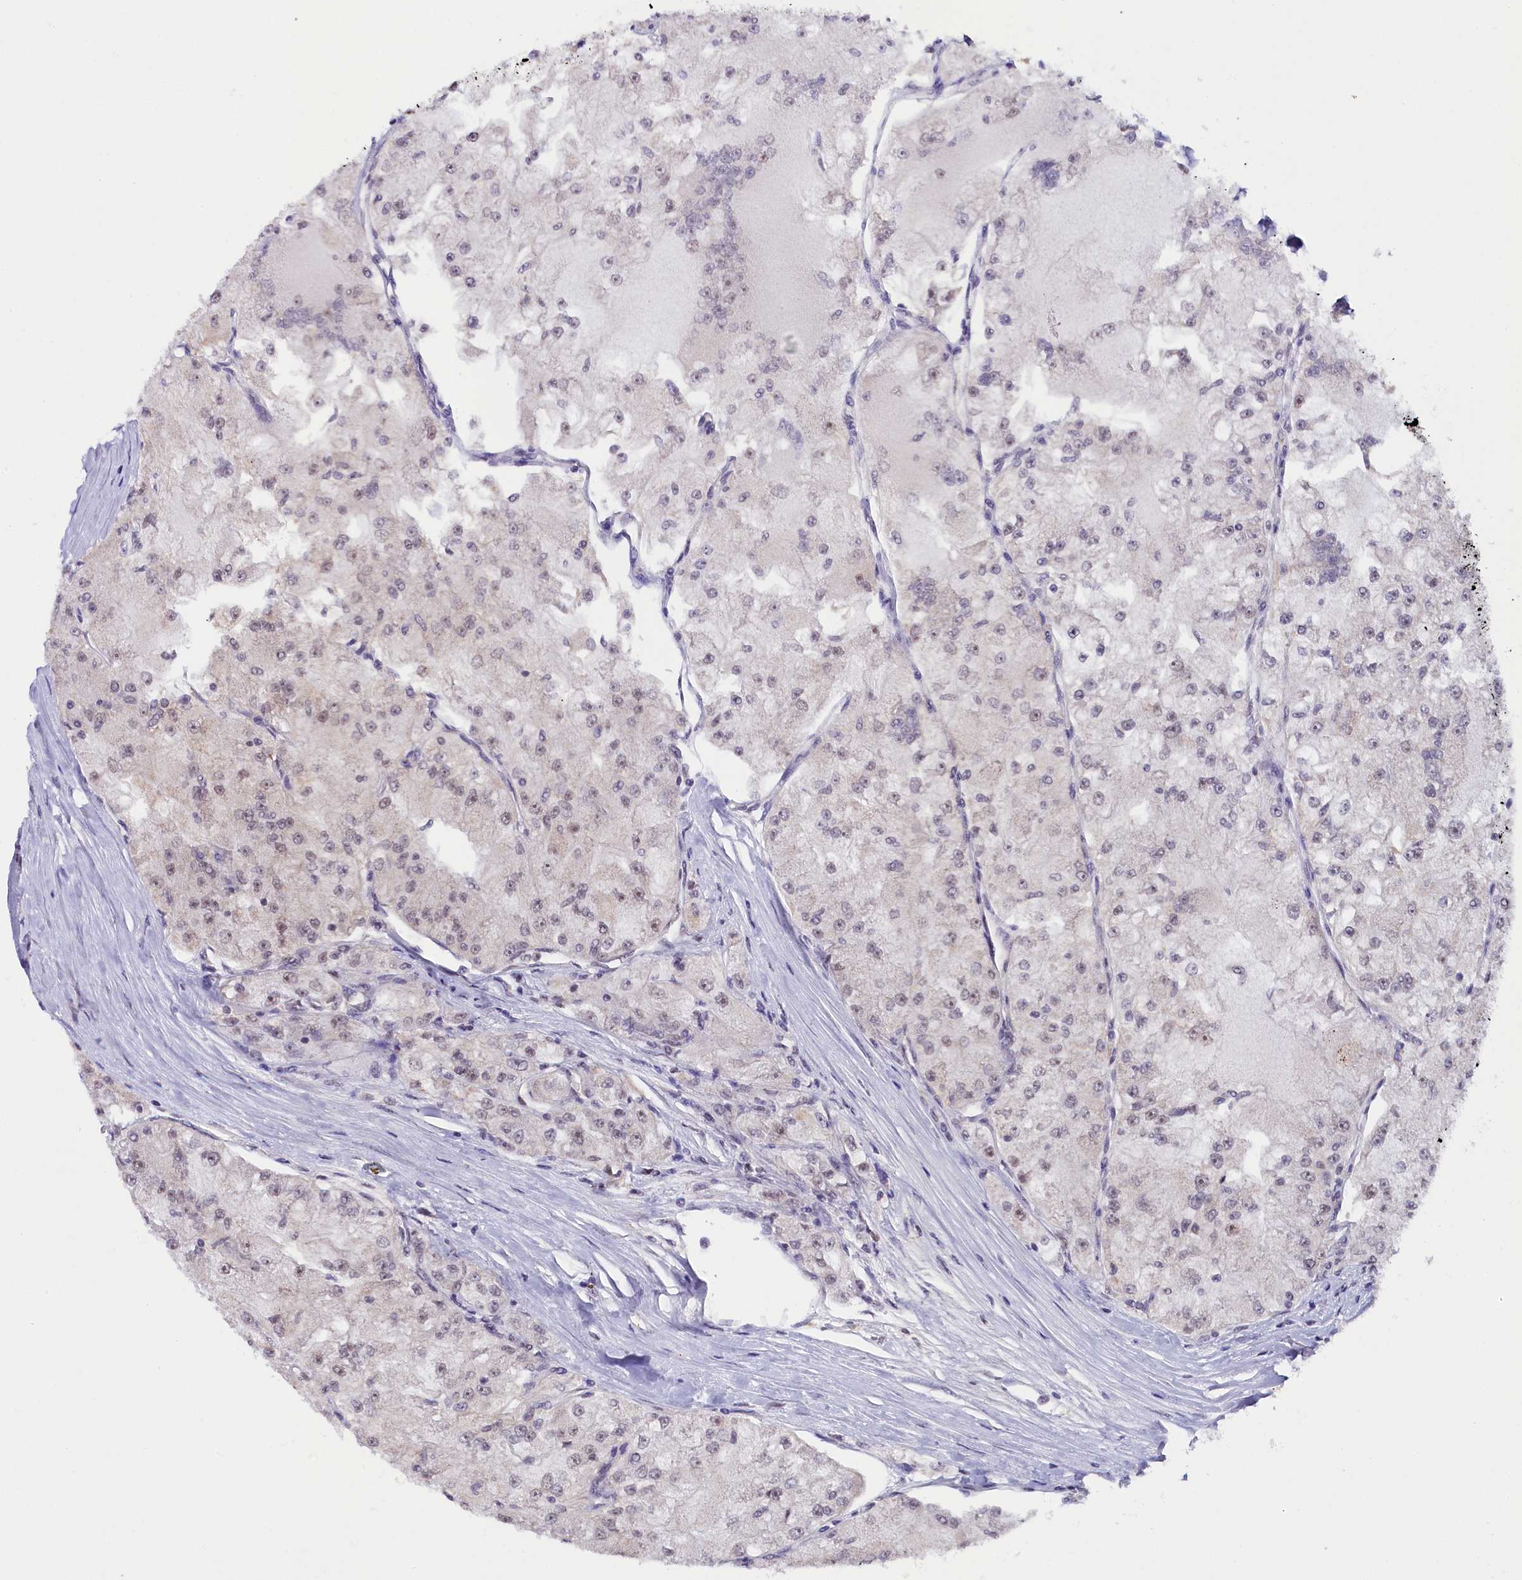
{"staining": {"intensity": "weak", "quantity": "<25%", "location": "nuclear"}, "tissue": "renal cancer", "cell_type": "Tumor cells", "image_type": "cancer", "snomed": [{"axis": "morphology", "description": "Adenocarcinoma, NOS"}, {"axis": "topography", "description": "Kidney"}], "caption": "High magnification brightfield microscopy of renal cancer stained with DAB (brown) and counterstained with hematoxylin (blue): tumor cells show no significant expression.", "gene": "NCBP1", "patient": {"sex": "female", "age": 72}}